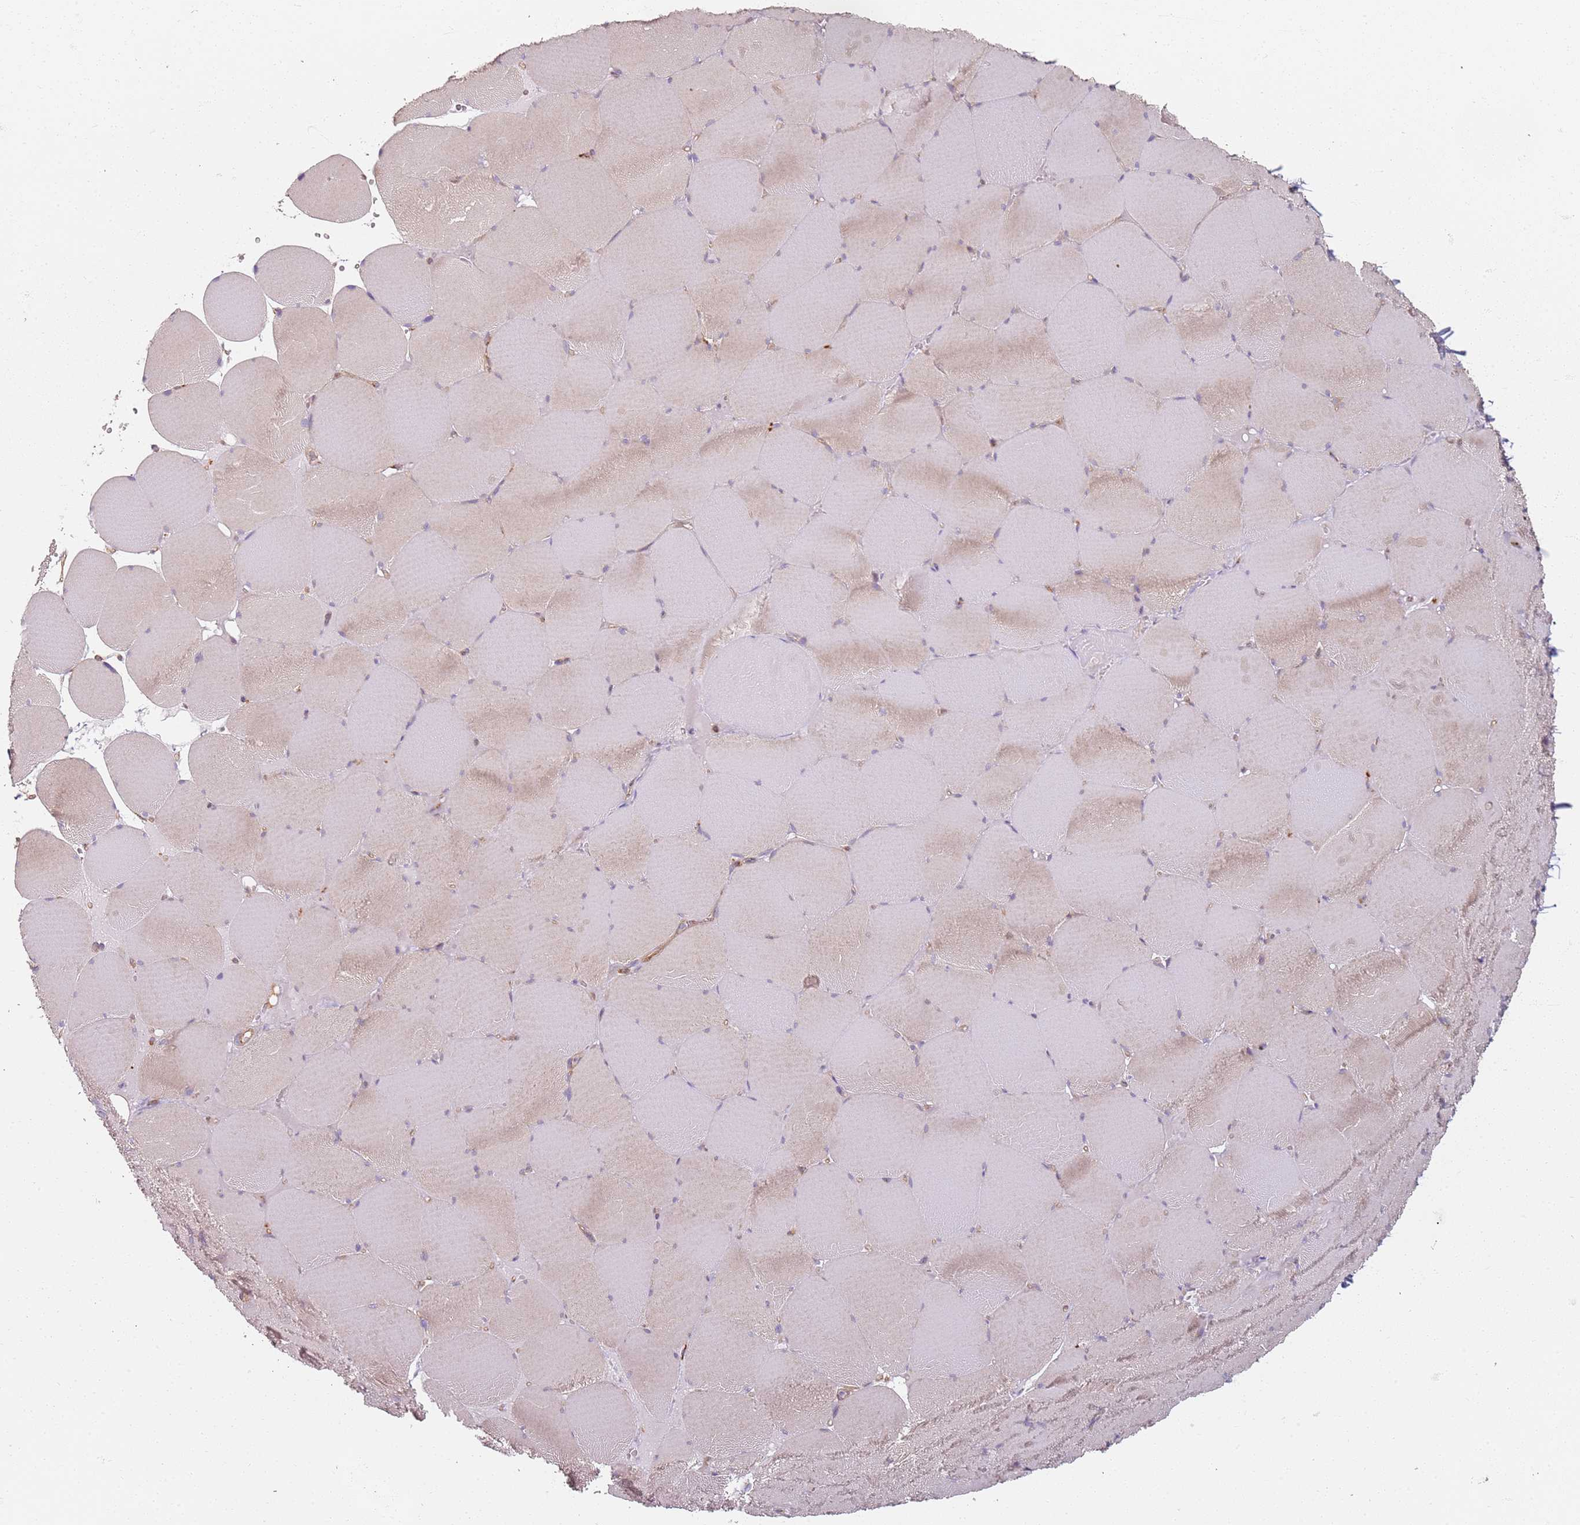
{"staining": {"intensity": "moderate", "quantity": "<25%", "location": "cytoplasmic/membranous"}, "tissue": "skeletal muscle", "cell_type": "Myocytes", "image_type": "normal", "snomed": [{"axis": "morphology", "description": "Normal tissue, NOS"}, {"axis": "topography", "description": "Skeletal muscle"}, {"axis": "topography", "description": "Head-Neck"}], "caption": "Immunohistochemistry (DAB (3,3'-diaminobenzidine)) staining of unremarkable human skeletal muscle exhibits moderate cytoplasmic/membranous protein positivity in about <25% of myocytes.", "gene": "PROKR2", "patient": {"sex": "male", "age": 66}}